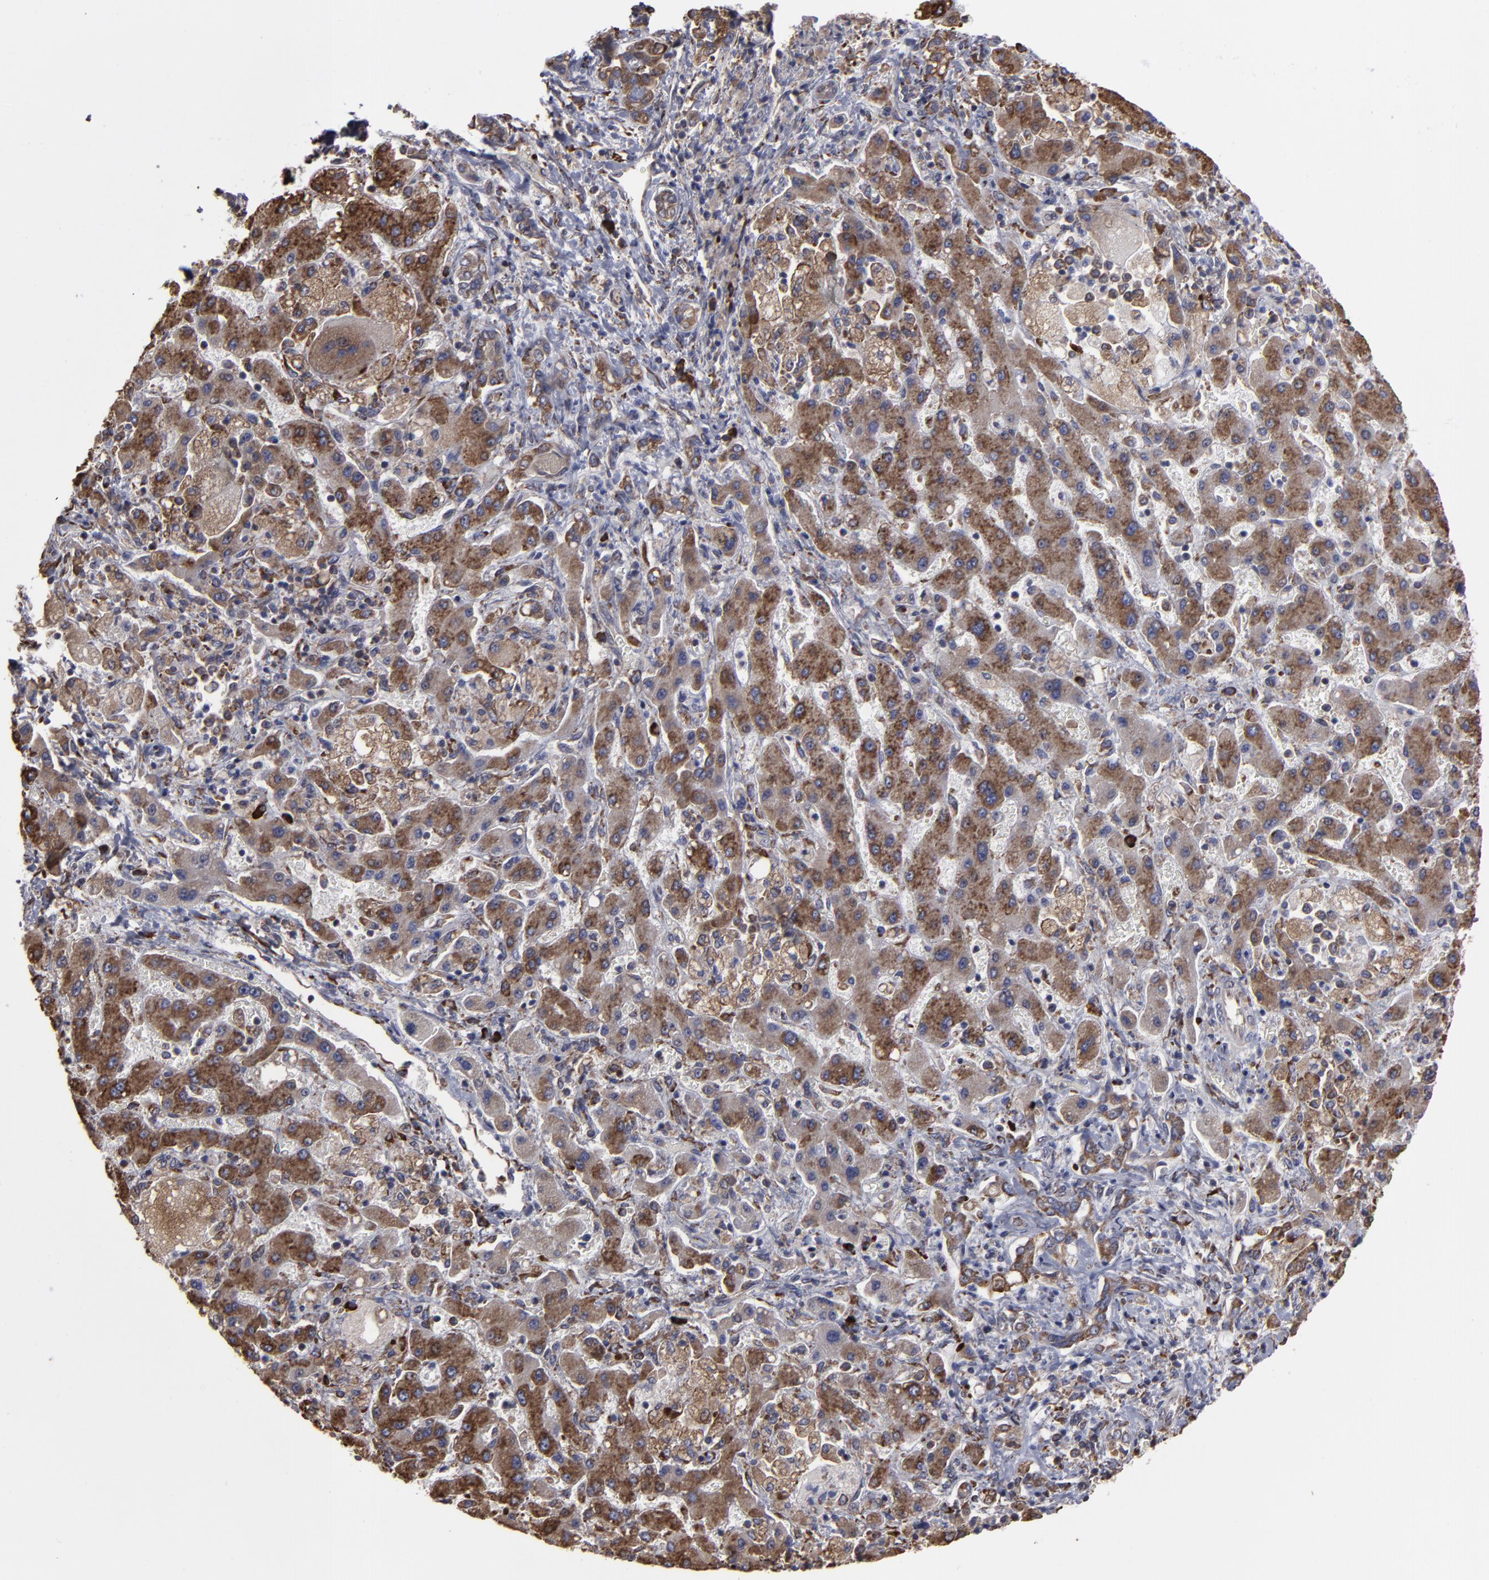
{"staining": {"intensity": "moderate", "quantity": ">75%", "location": "cytoplasmic/membranous"}, "tissue": "liver cancer", "cell_type": "Tumor cells", "image_type": "cancer", "snomed": [{"axis": "morphology", "description": "Cholangiocarcinoma"}, {"axis": "topography", "description": "Liver"}], "caption": "High-power microscopy captured an immunohistochemistry histopathology image of liver cholangiocarcinoma, revealing moderate cytoplasmic/membranous positivity in about >75% of tumor cells. The staining was performed using DAB (3,3'-diaminobenzidine), with brown indicating positive protein expression. Nuclei are stained blue with hematoxylin.", "gene": "SND1", "patient": {"sex": "male", "age": 50}}